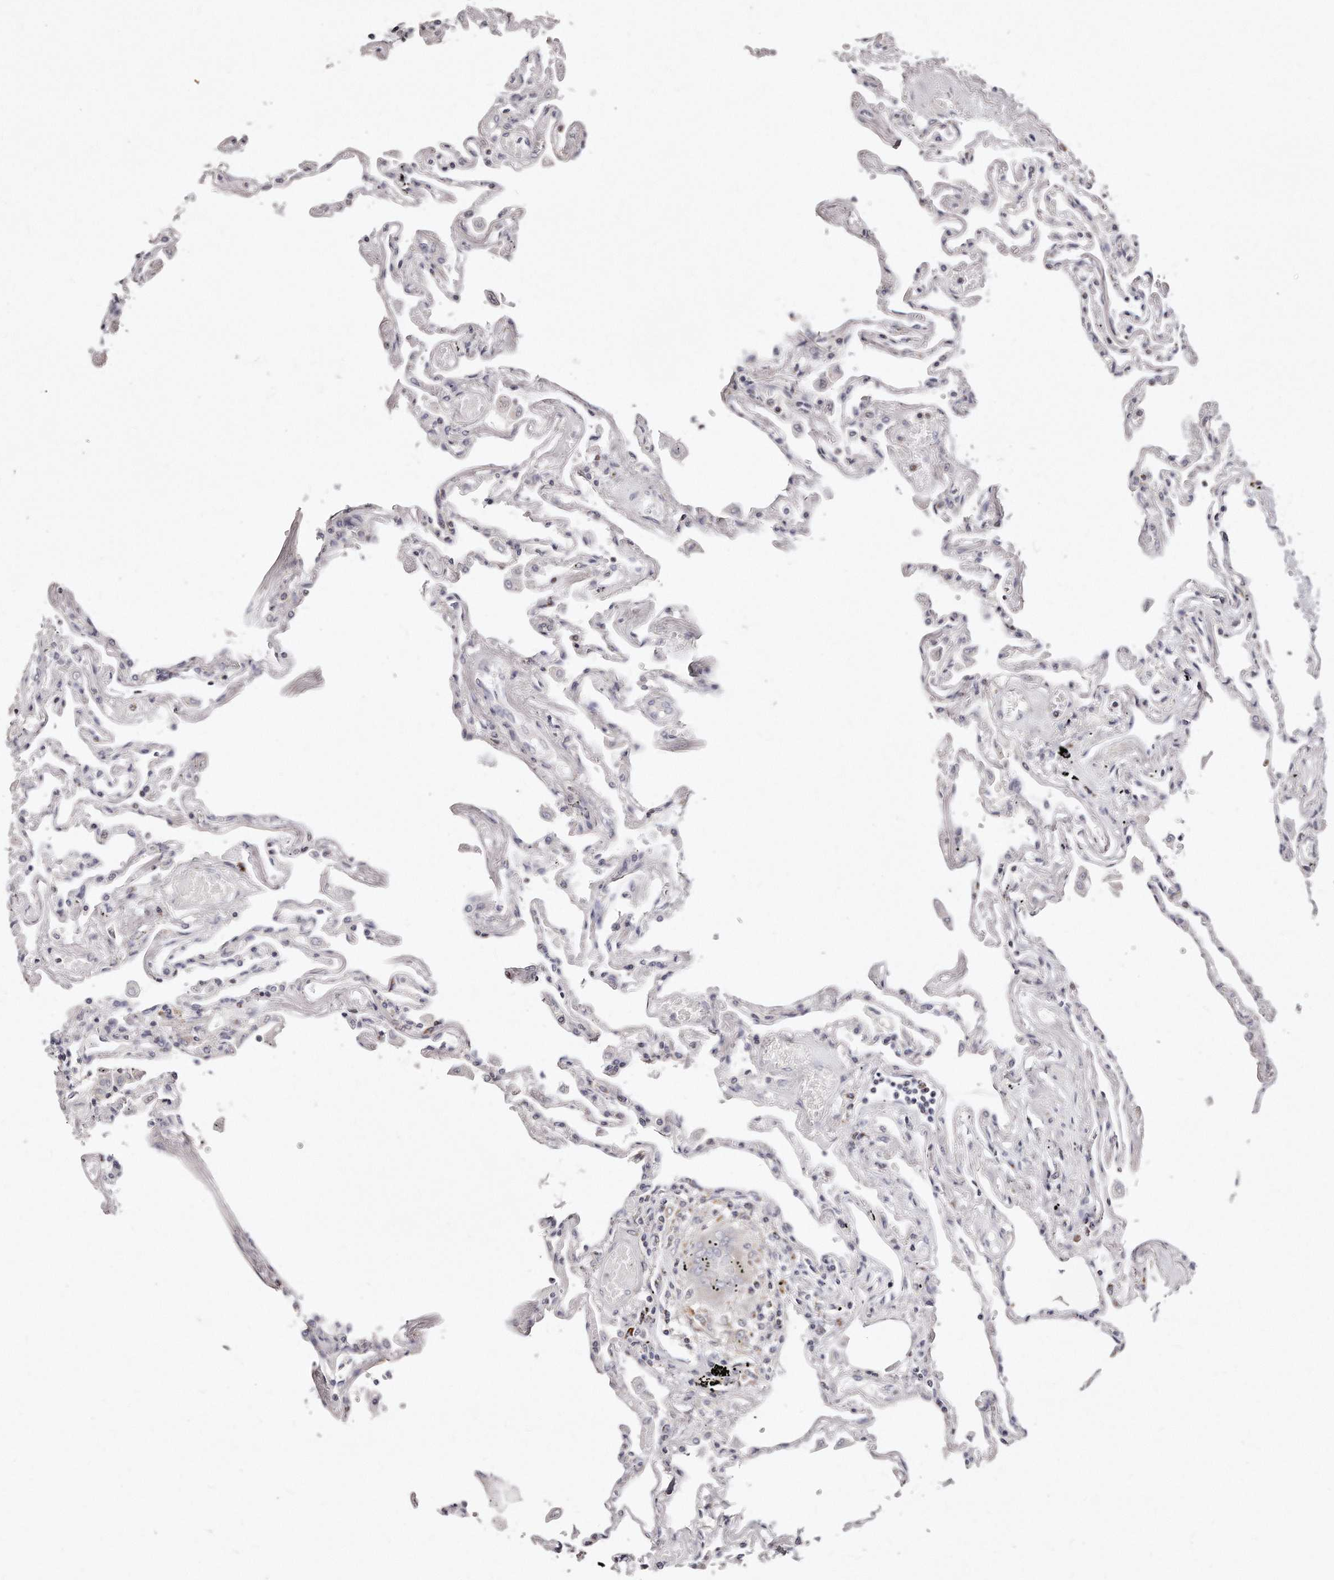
{"staining": {"intensity": "moderate", "quantity": "<25%", "location": "cytoplasmic/membranous"}, "tissue": "lung", "cell_type": "Alveolar cells", "image_type": "normal", "snomed": [{"axis": "morphology", "description": "Normal tissue, NOS"}, {"axis": "topography", "description": "Lung"}], "caption": "Alveolar cells reveal low levels of moderate cytoplasmic/membranous expression in approximately <25% of cells in benign human lung.", "gene": "RTKN", "patient": {"sex": "female", "age": 67}}